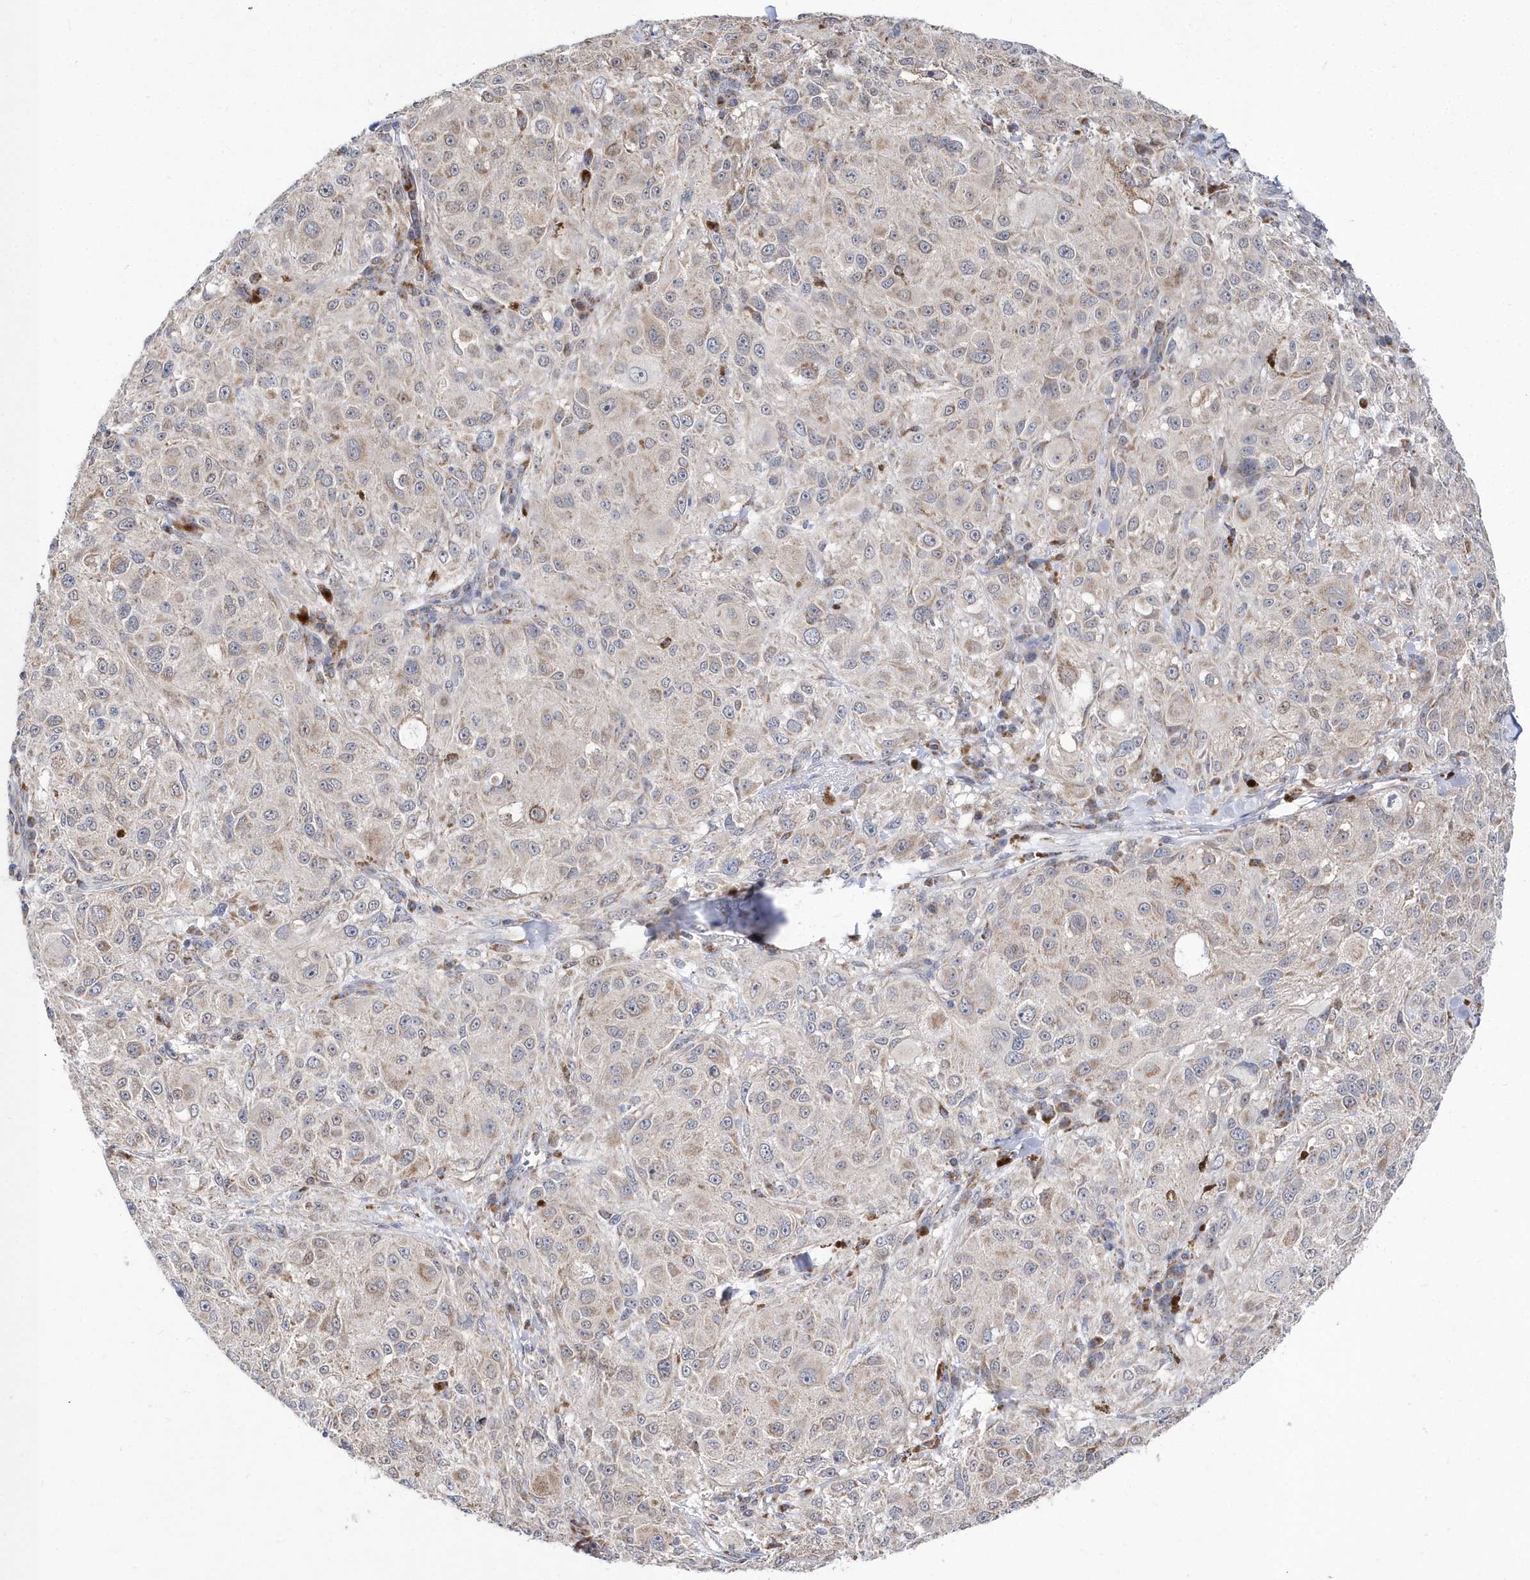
{"staining": {"intensity": "weak", "quantity": "<25%", "location": "cytoplasmic/membranous"}, "tissue": "melanoma", "cell_type": "Tumor cells", "image_type": "cancer", "snomed": [{"axis": "morphology", "description": "Necrosis, NOS"}, {"axis": "morphology", "description": "Malignant melanoma, NOS"}, {"axis": "topography", "description": "Skin"}], "caption": "Immunohistochemistry (IHC) of human melanoma shows no staining in tumor cells.", "gene": "SPATA5", "patient": {"sex": "female", "age": 87}}